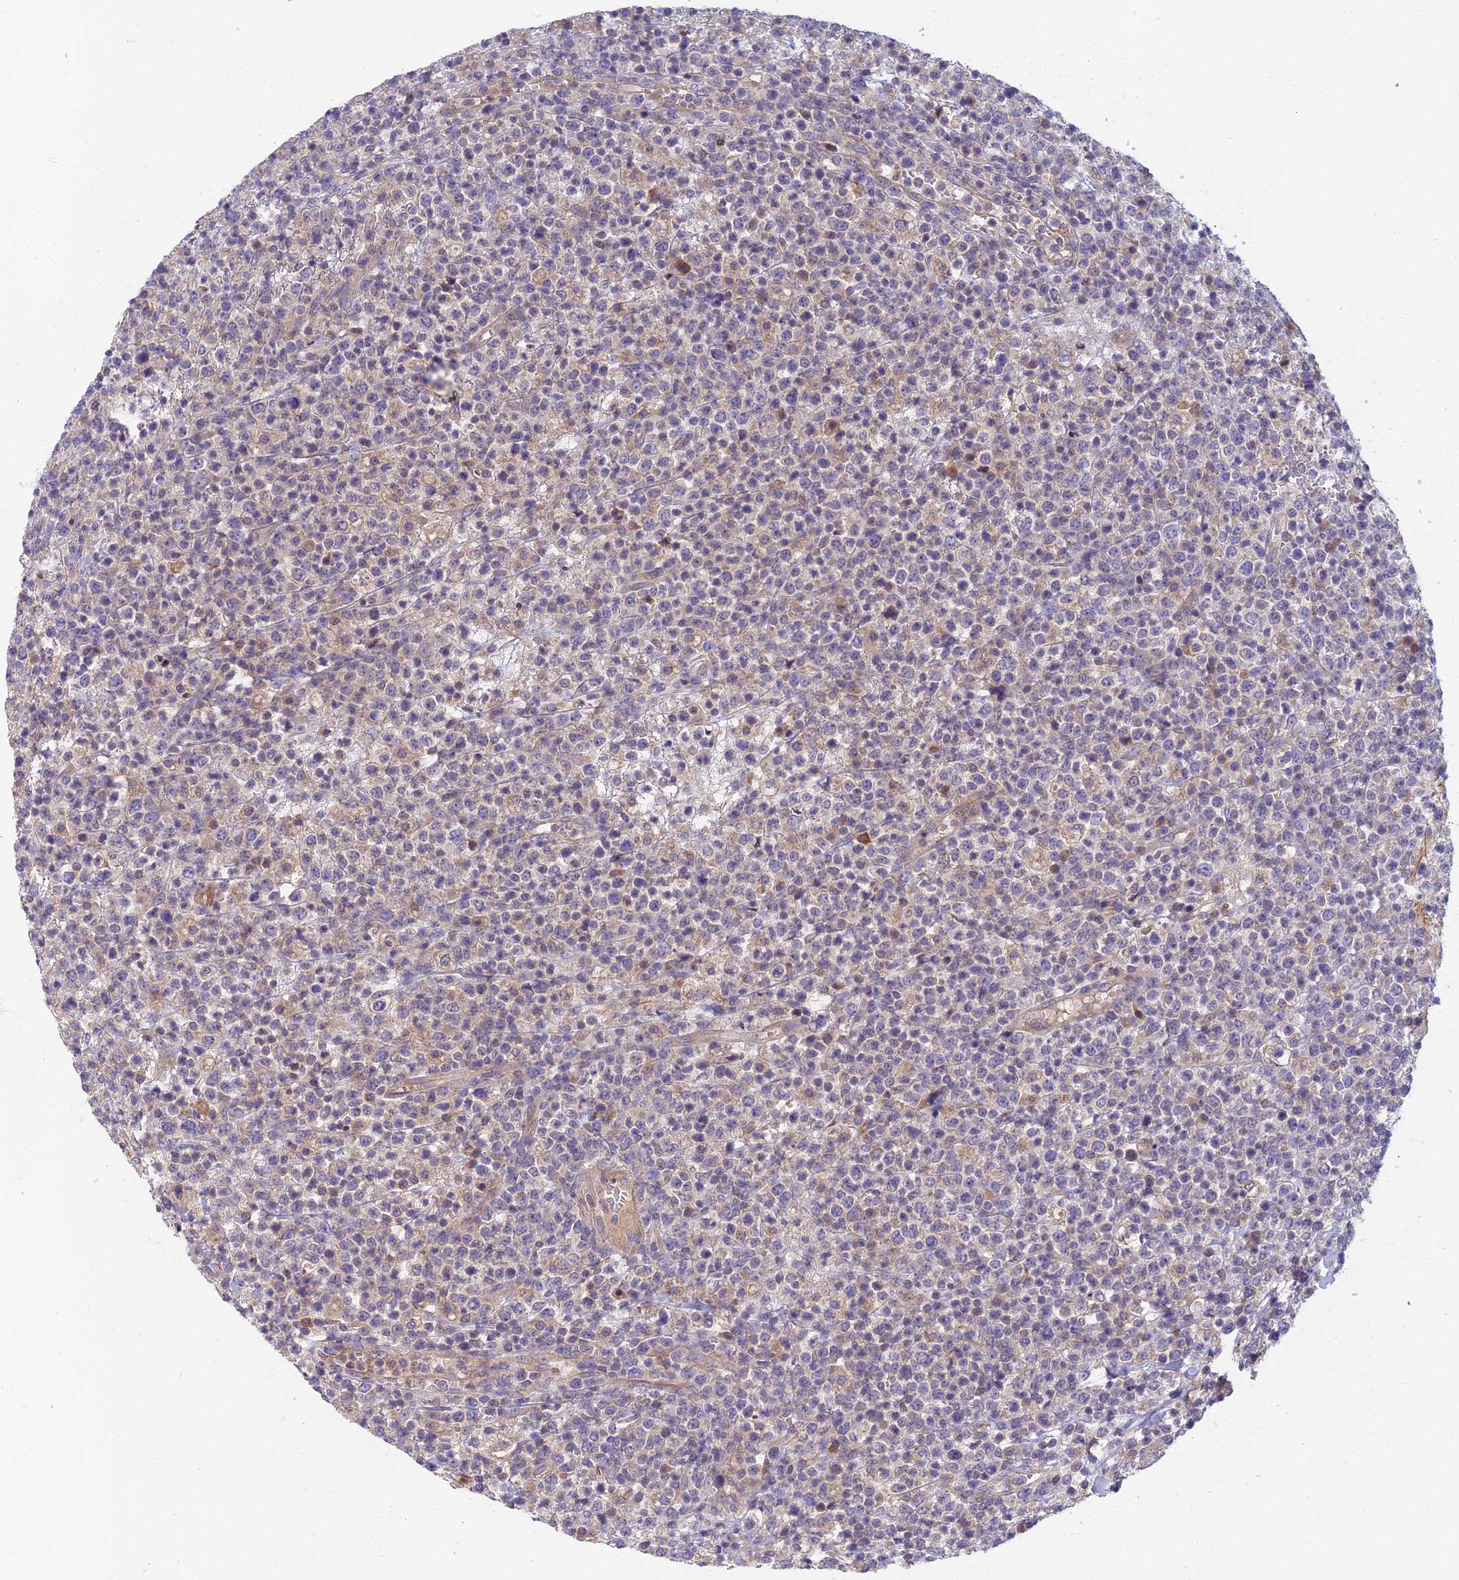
{"staining": {"intensity": "weak", "quantity": "<25%", "location": "cytoplasmic/membranous"}, "tissue": "lymphoma", "cell_type": "Tumor cells", "image_type": "cancer", "snomed": [{"axis": "morphology", "description": "Malignant lymphoma, non-Hodgkin's type, High grade"}, {"axis": "topography", "description": "Colon"}], "caption": "Immunohistochemical staining of human lymphoma displays no significant staining in tumor cells.", "gene": "SOGA1", "patient": {"sex": "female", "age": 53}}